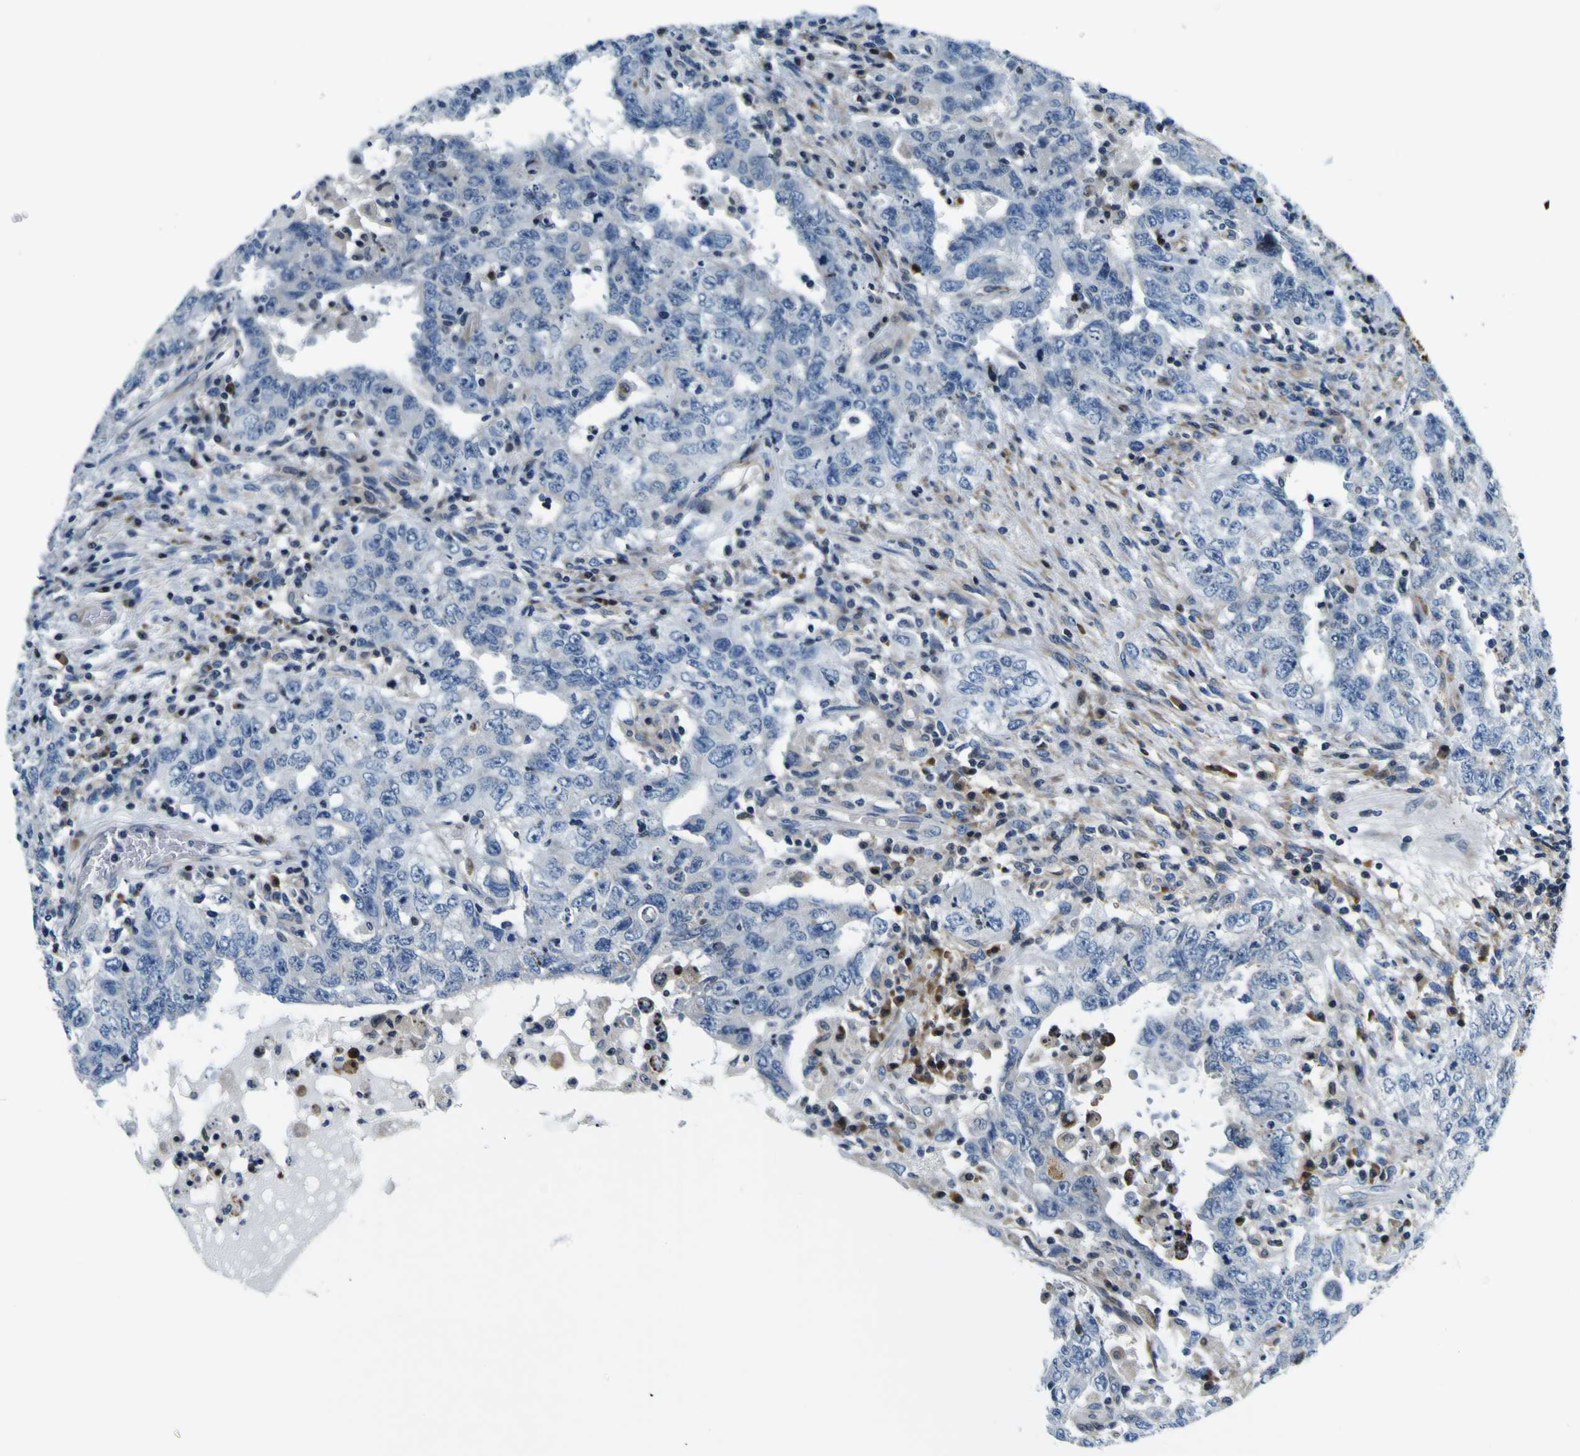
{"staining": {"intensity": "negative", "quantity": "none", "location": "none"}, "tissue": "testis cancer", "cell_type": "Tumor cells", "image_type": "cancer", "snomed": [{"axis": "morphology", "description": "Carcinoma, Embryonal, NOS"}, {"axis": "topography", "description": "Testis"}], "caption": "Immunohistochemistry (IHC) of testis cancer reveals no staining in tumor cells.", "gene": "NLRP3", "patient": {"sex": "male", "age": 26}}